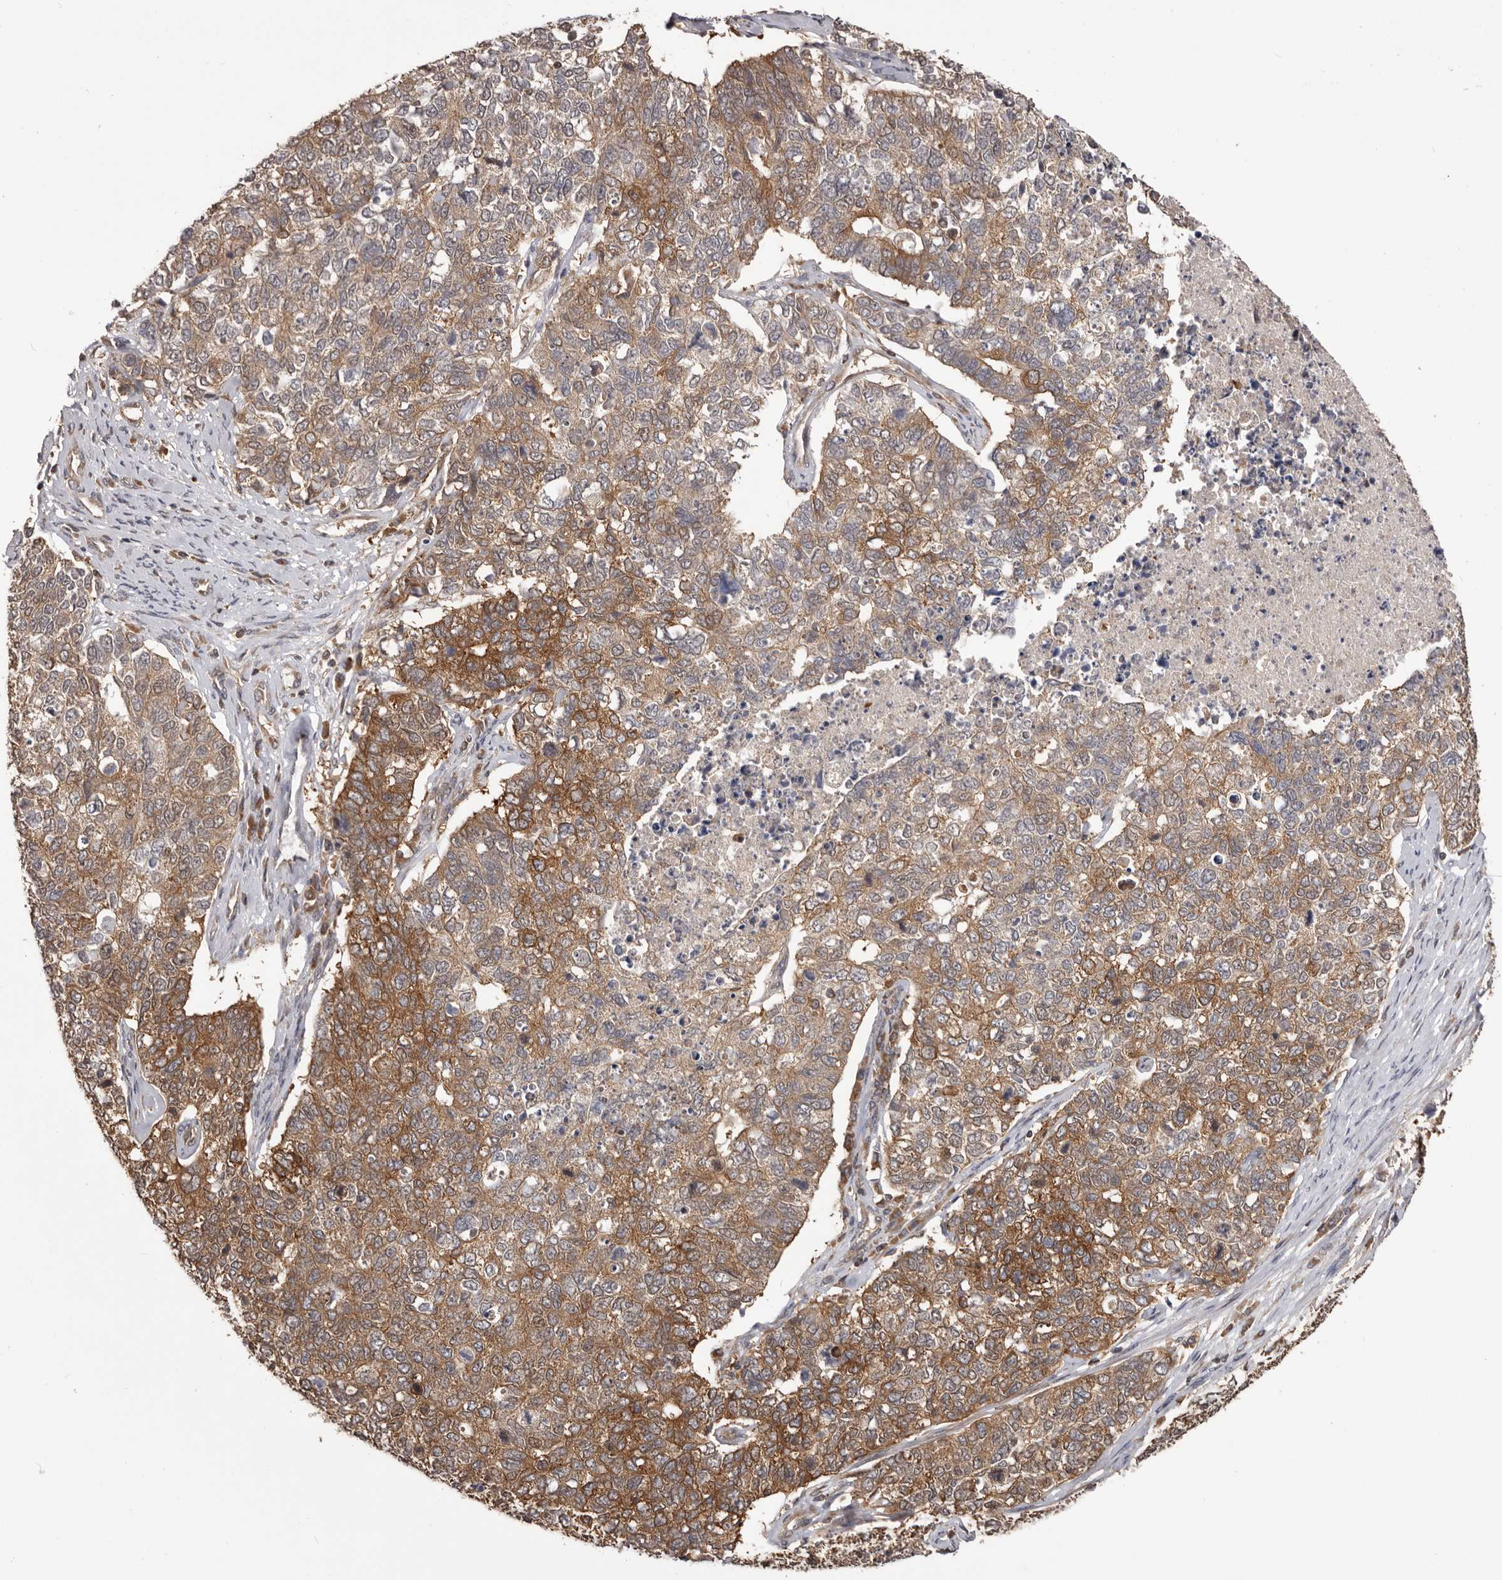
{"staining": {"intensity": "moderate", "quantity": "25%-75%", "location": "cytoplasmic/membranous"}, "tissue": "cervical cancer", "cell_type": "Tumor cells", "image_type": "cancer", "snomed": [{"axis": "morphology", "description": "Squamous cell carcinoma, NOS"}, {"axis": "topography", "description": "Cervix"}], "caption": "Immunohistochemistry (IHC) histopathology image of neoplastic tissue: human squamous cell carcinoma (cervical) stained using immunohistochemistry reveals medium levels of moderate protein expression localized specifically in the cytoplasmic/membranous of tumor cells, appearing as a cytoplasmic/membranous brown color.", "gene": "HBS1L", "patient": {"sex": "female", "age": 63}}